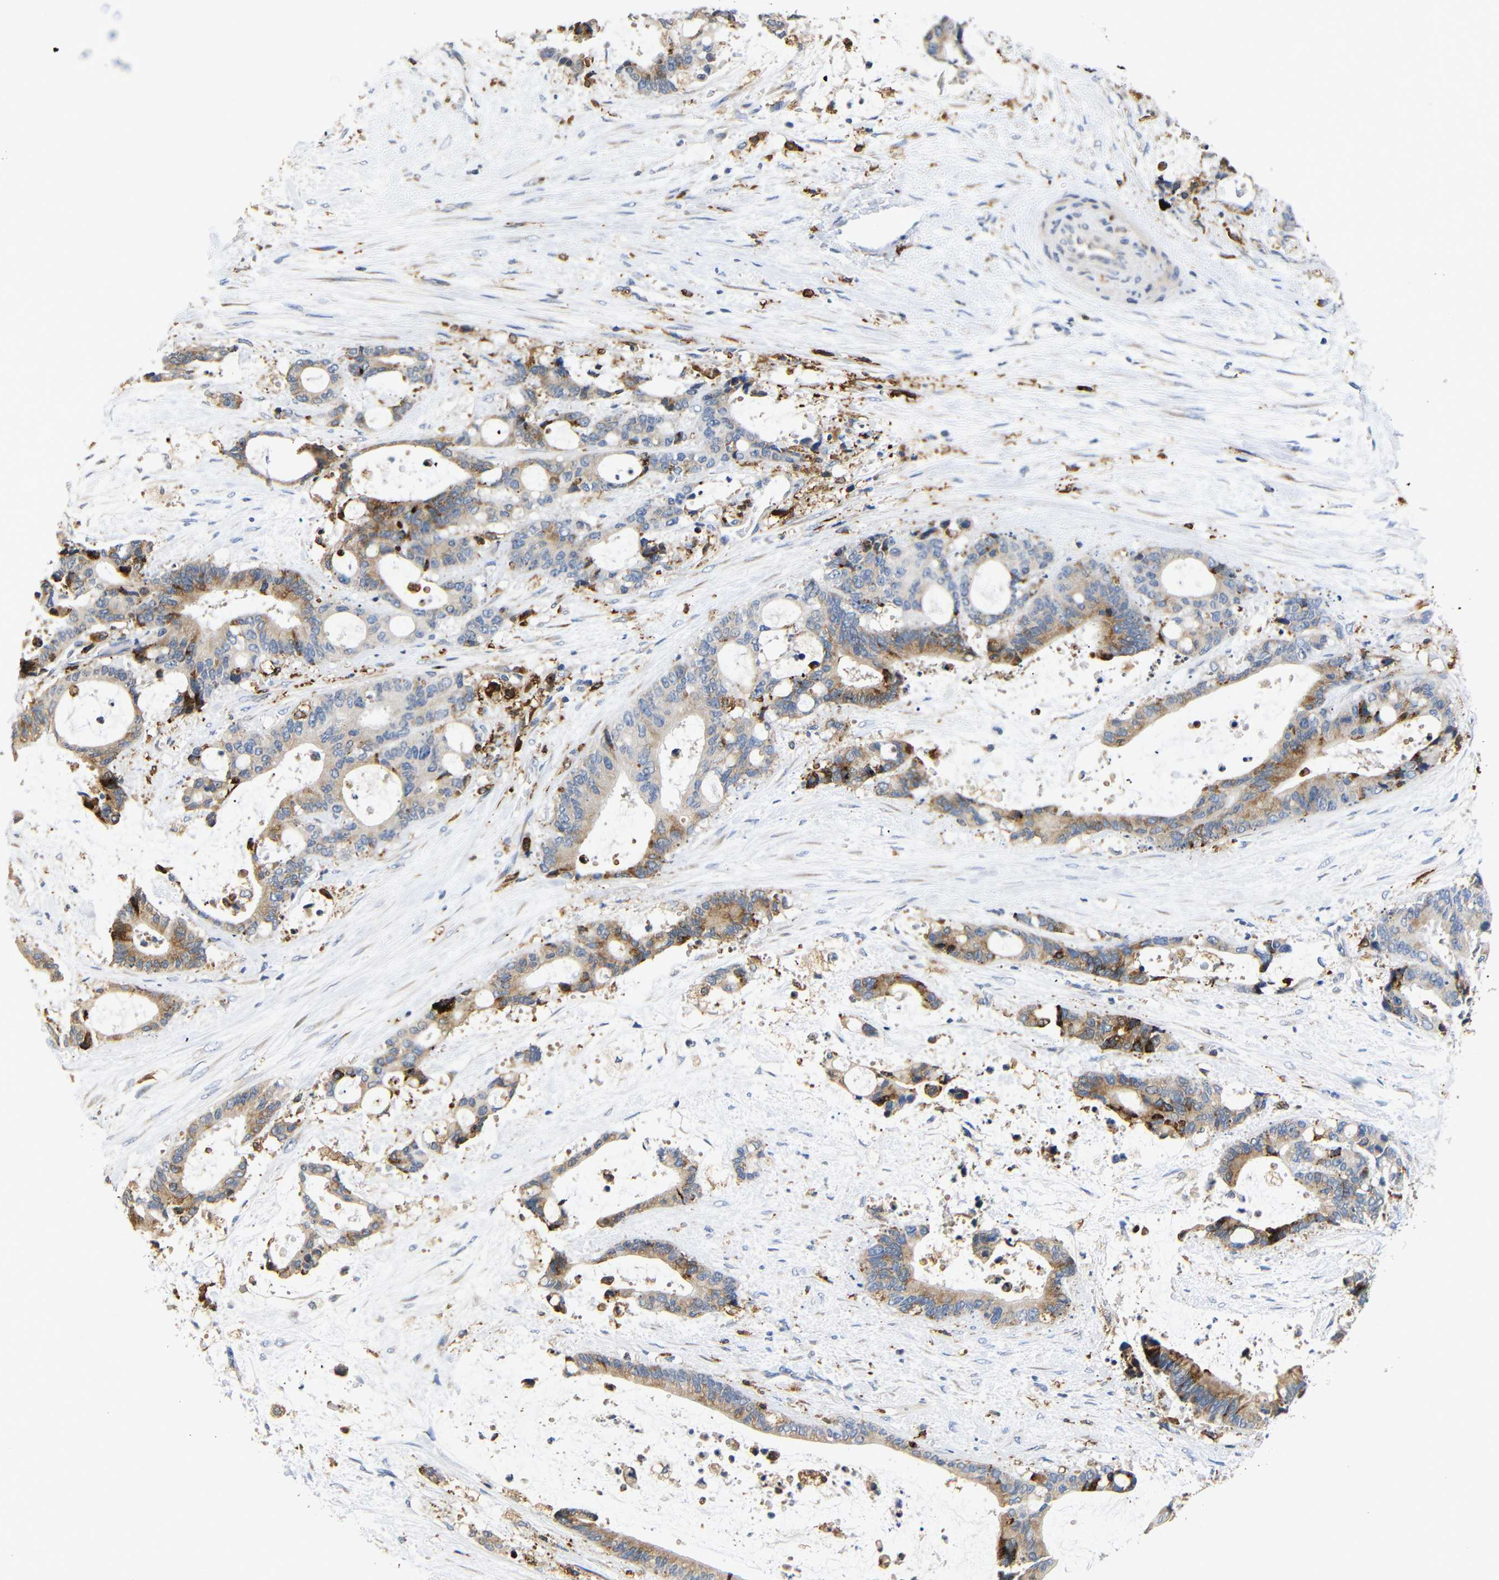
{"staining": {"intensity": "moderate", "quantity": "25%-75%", "location": "cytoplasmic/membranous"}, "tissue": "liver cancer", "cell_type": "Tumor cells", "image_type": "cancer", "snomed": [{"axis": "morphology", "description": "Normal tissue, NOS"}, {"axis": "morphology", "description": "Cholangiocarcinoma"}, {"axis": "topography", "description": "Liver"}, {"axis": "topography", "description": "Peripheral nerve tissue"}], "caption": "This is an image of IHC staining of liver cancer (cholangiocarcinoma), which shows moderate positivity in the cytoplasmic/membranous of tumor cells.", "gene": "HLA-DQB1", "patient": {"sex": "female", "age": 73}}